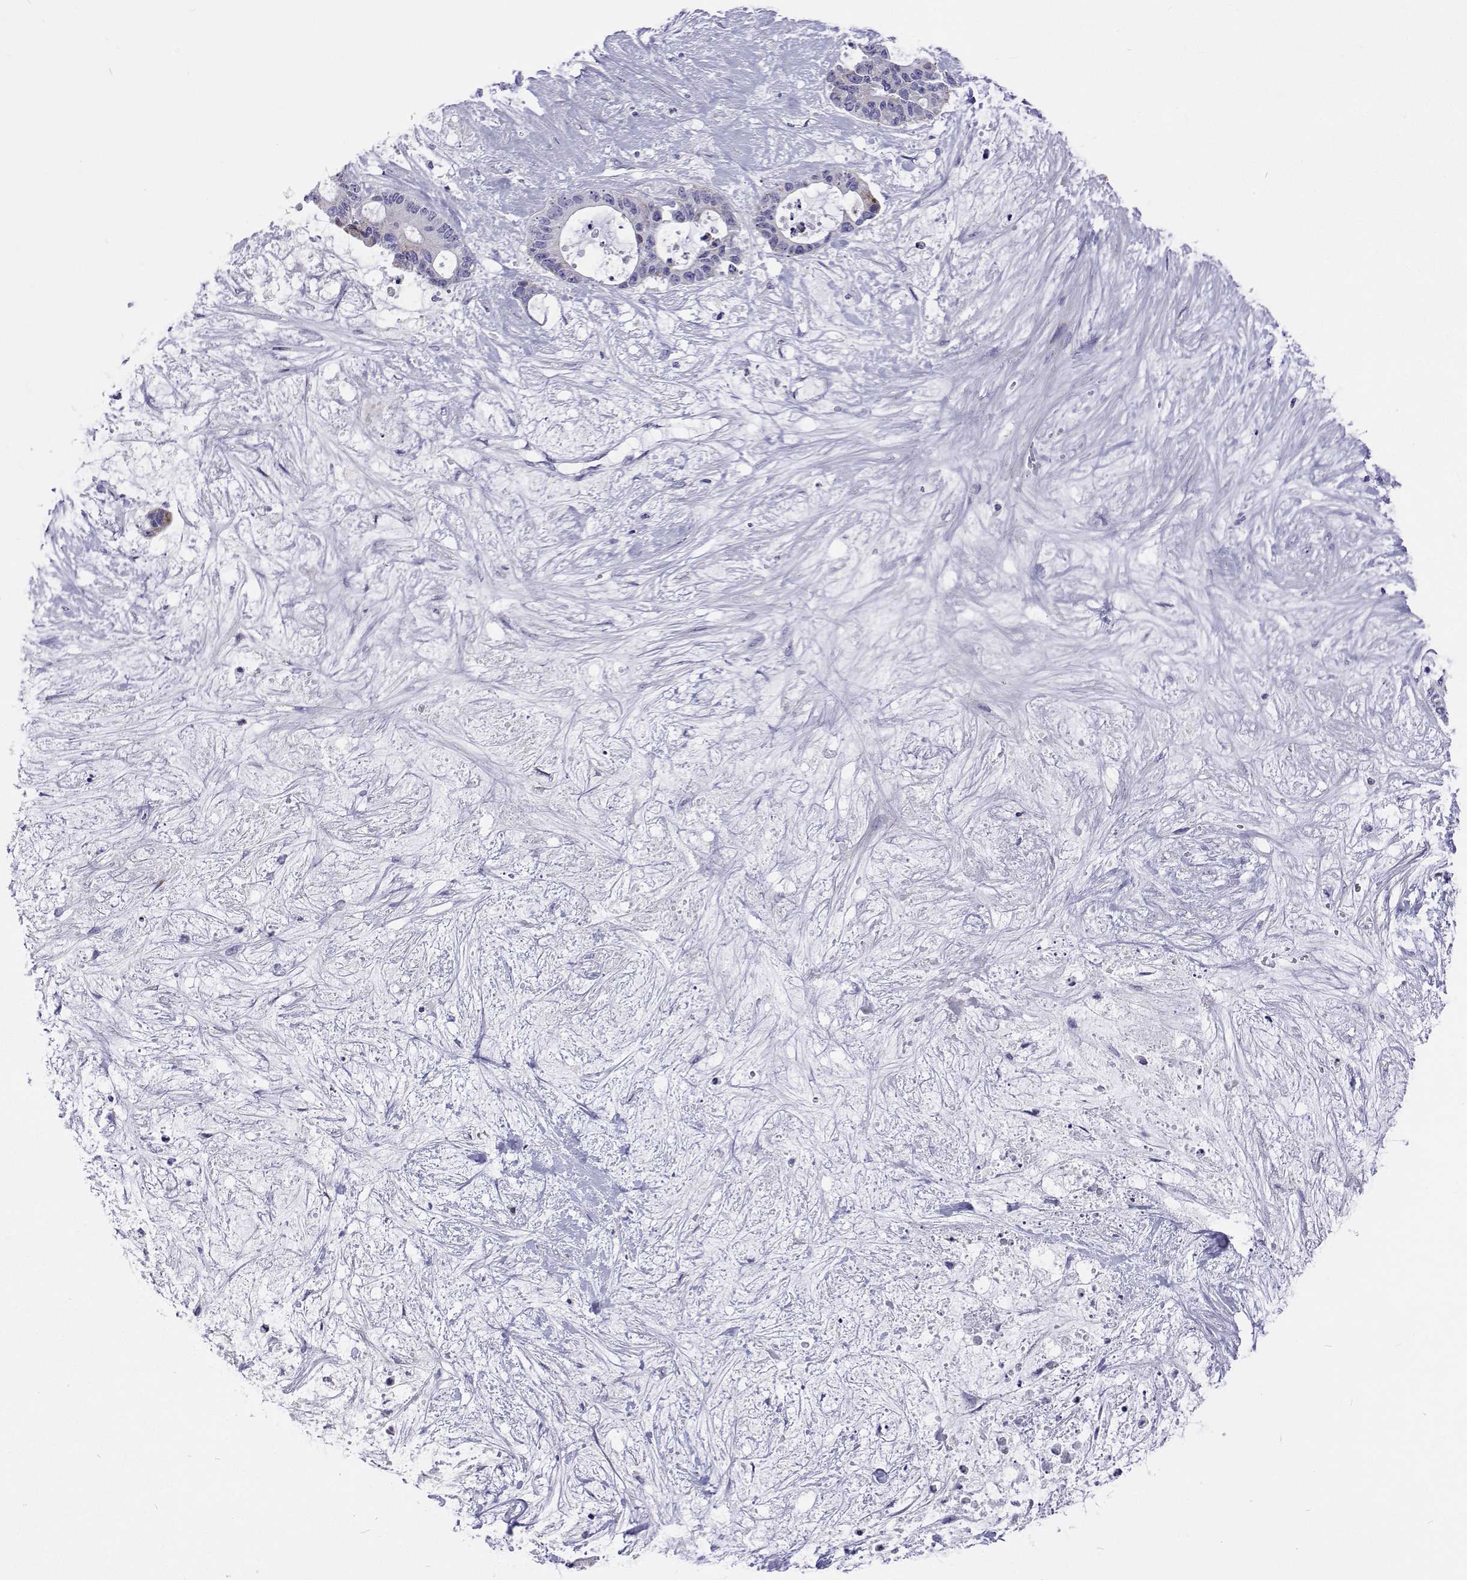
{"staining": {"intensity": "negative", "quantity": "none", "location": "none"}, "tissue": "liver cancer", "cell_type": "Tumor cells", "image_type": "cancer", "snomed": [{"axis": "morphology", "description": "Normal tissue, NOS"}, {"axis": "morphology", "description": "Cholangiocarcinoma"}, {"axis": "topography", "description": "Liver"}, {"axis": "topography", "description": "Peripheral nerve tissue"}], "caption": "Tumor cells show no significant staining in liver cancer.", "gene": "UMODL1", "patient": {"sex": "female", "age": 73}}